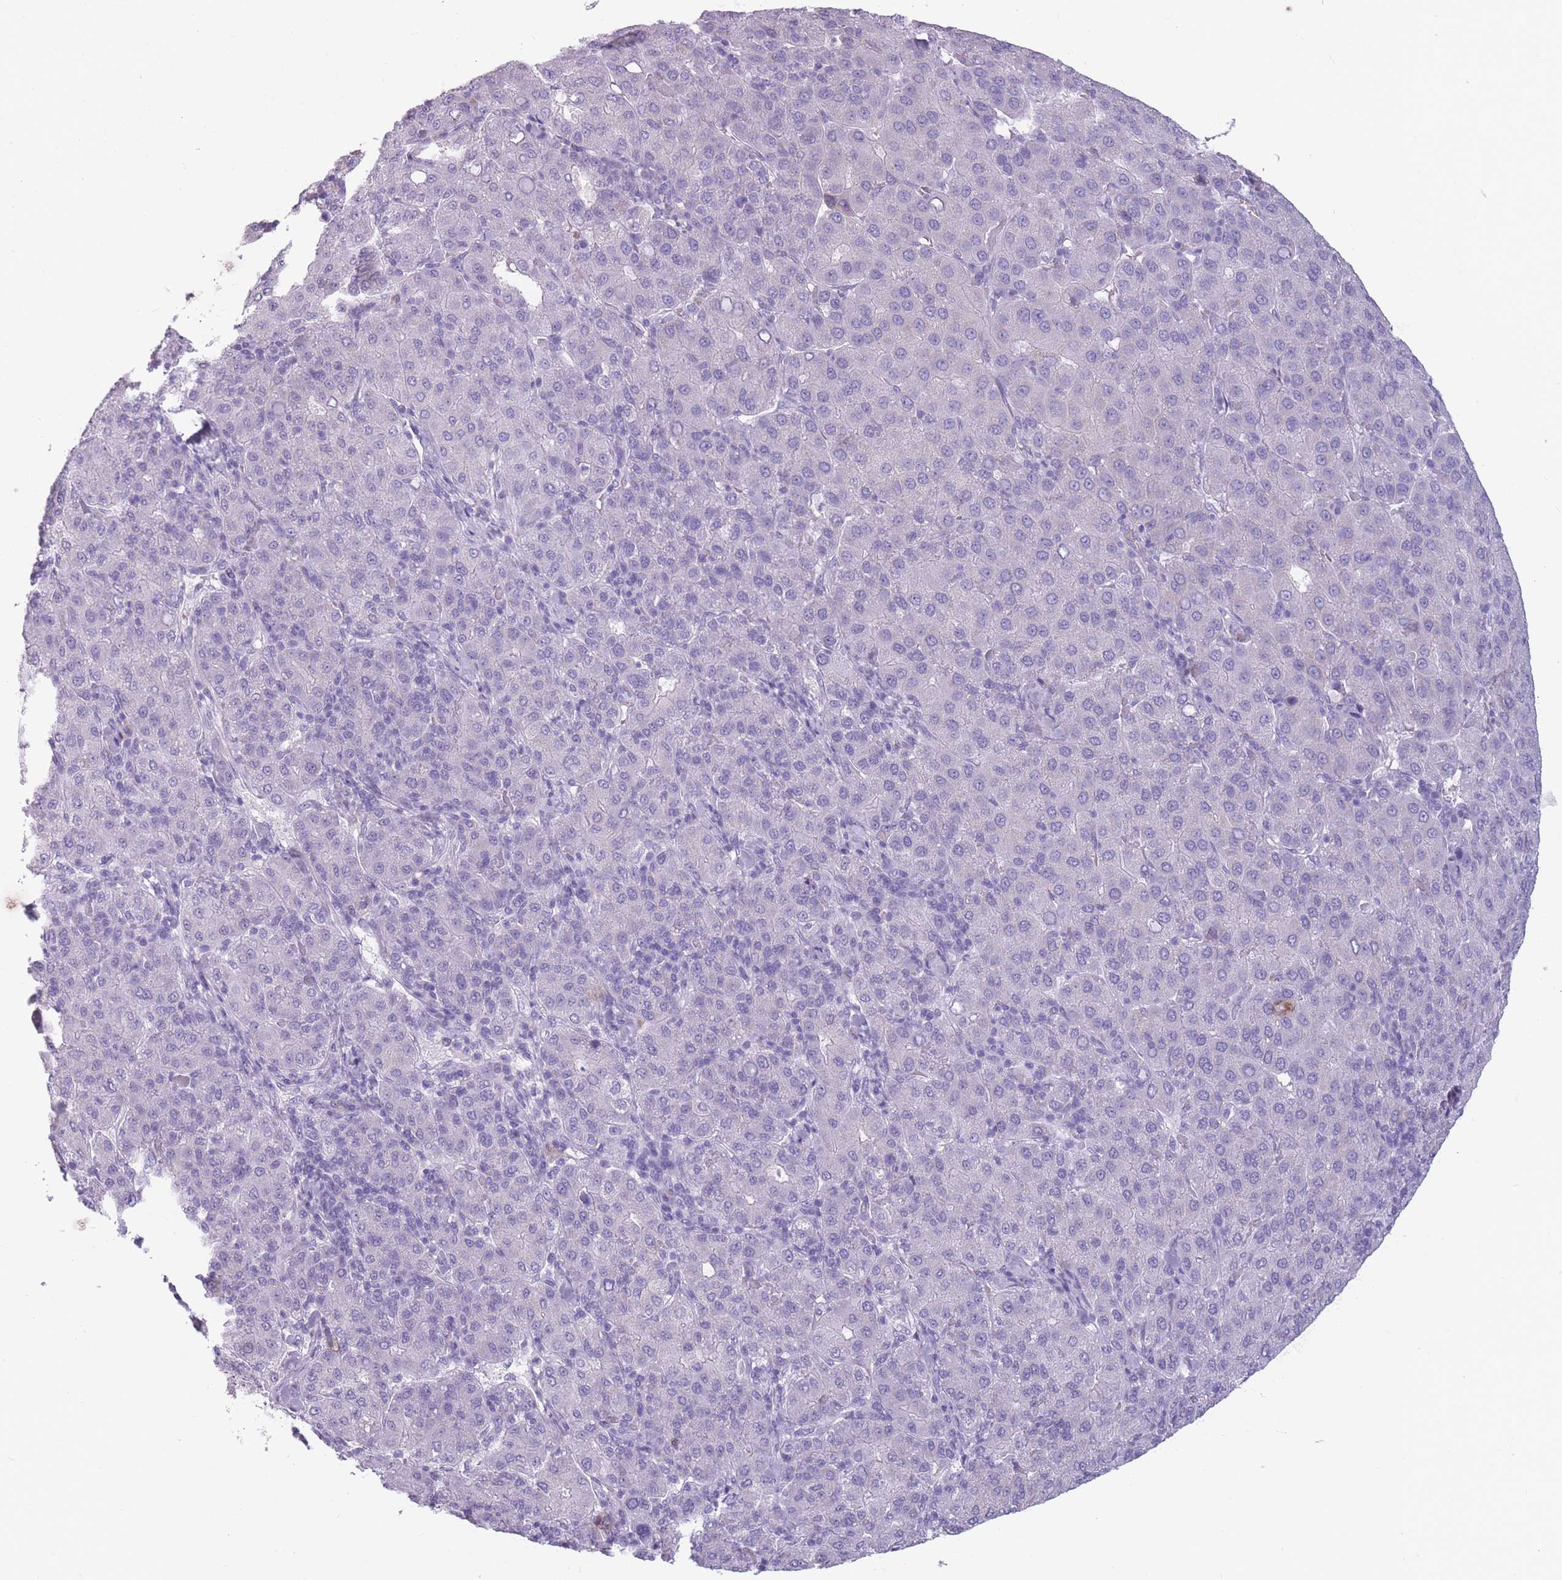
{"staining": {"intensity": "negative", "quantity": "none", "location": "none"}, "tissue": "liver cancer", "cell_type": "Tumor cells", "image_type": "cancer", "snomed": [{"axis": "morphology", "description": "Carcinoma, Hepatocellular, NOS"}, {"axis": "topography", "description": "Liver"}], "caption": "The immunohistochemistry (IHC) photomicrograph has no significant staining in tumor cells of liver cancer tissue.", "gene": "CCNO", "patient": {"sex": "male", "age": 65}}